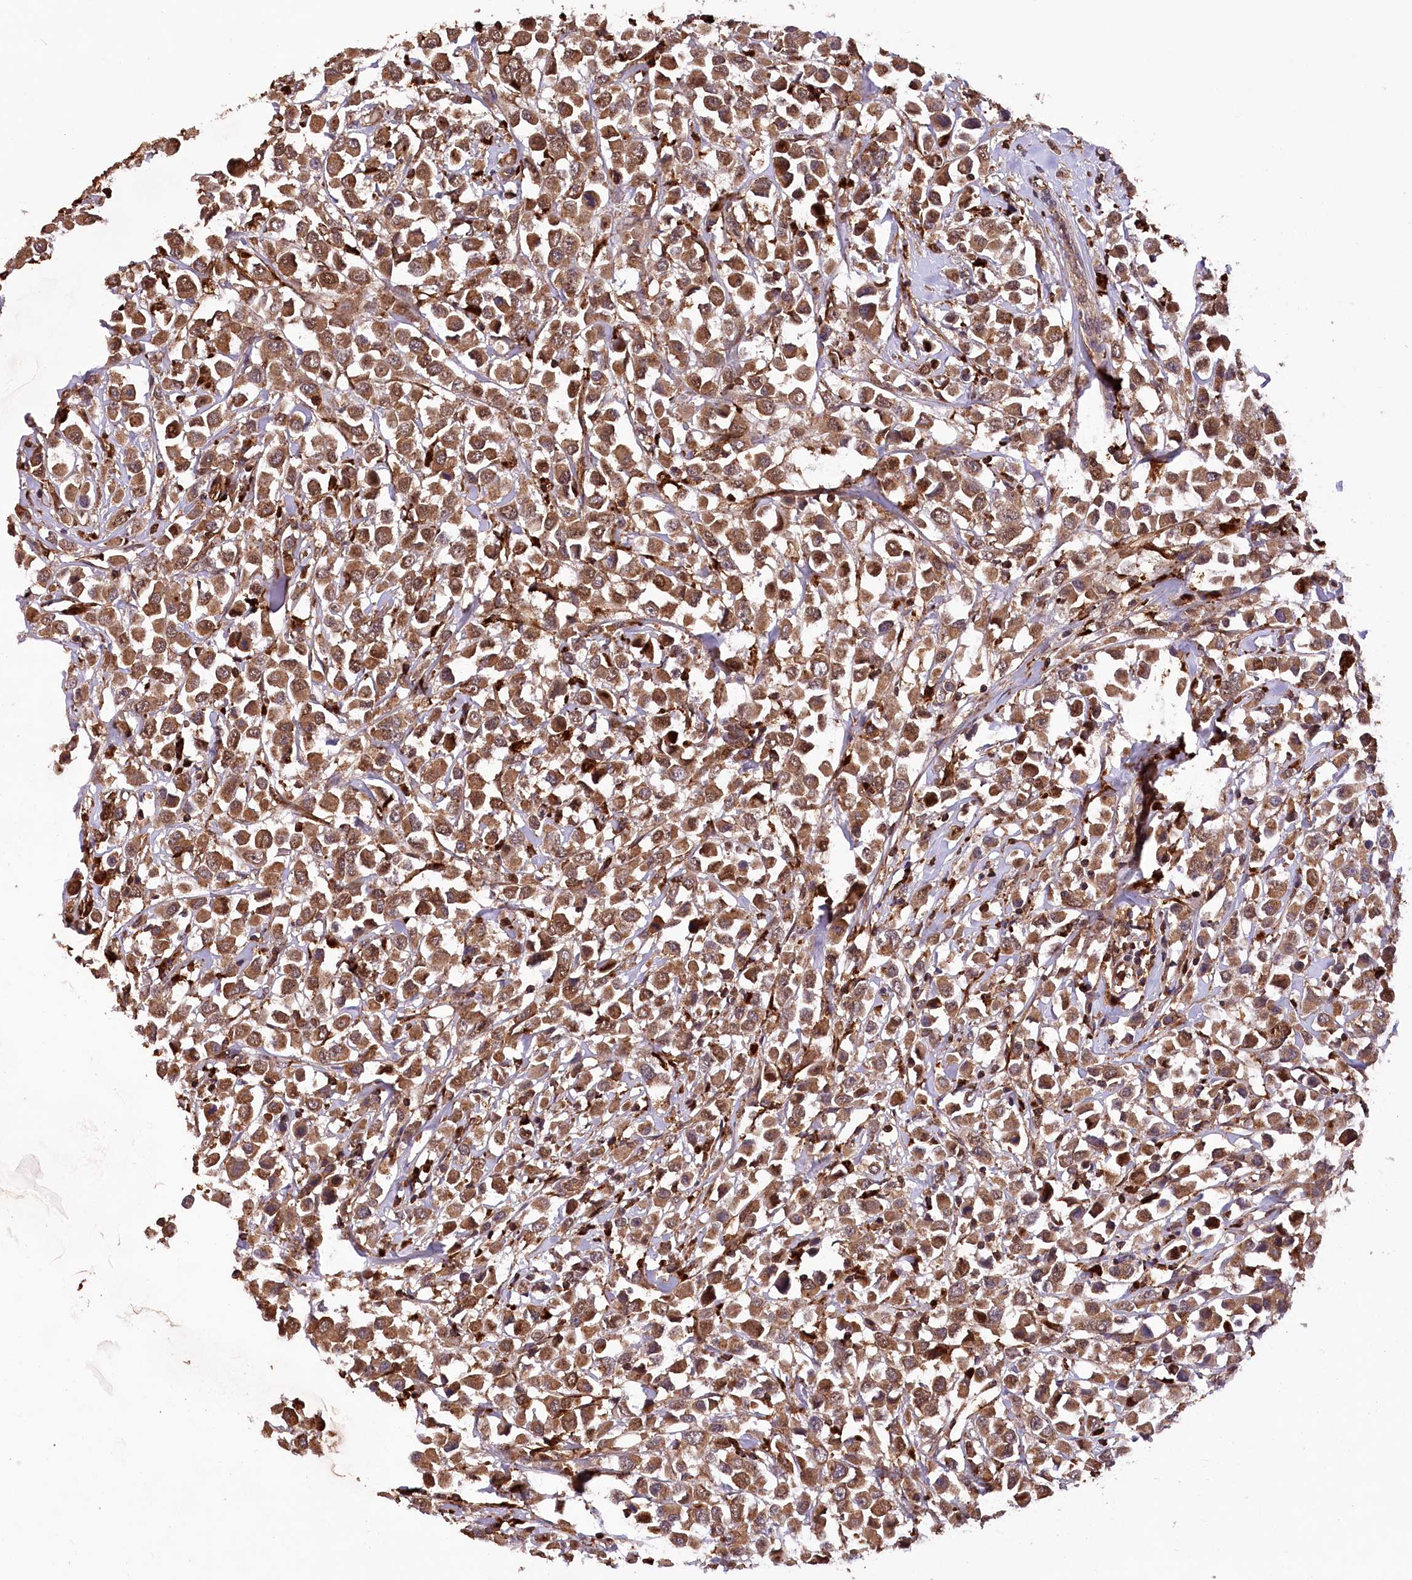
{"staining": {"intensity": "strong", "quantity": ">75%", "location": "cytoplasmic/membranous"}, "tissue": "breast cancer", "cell_type": "Tumor cells", "image_type": "cancer", "snomed": [{"axis": "morphology", "description": "Duct carcinoma"}, {"axis": "topography", "description": "Breast"}], "caption": "The photomicrograph demonstrates immunohistochemical staining of breast cancer. There is strong cytoplasmic/membranous positivity is present in about >75% of tumor cells.", "gene": "DPP3", "patient": {"sex": "female", "age": 61}}